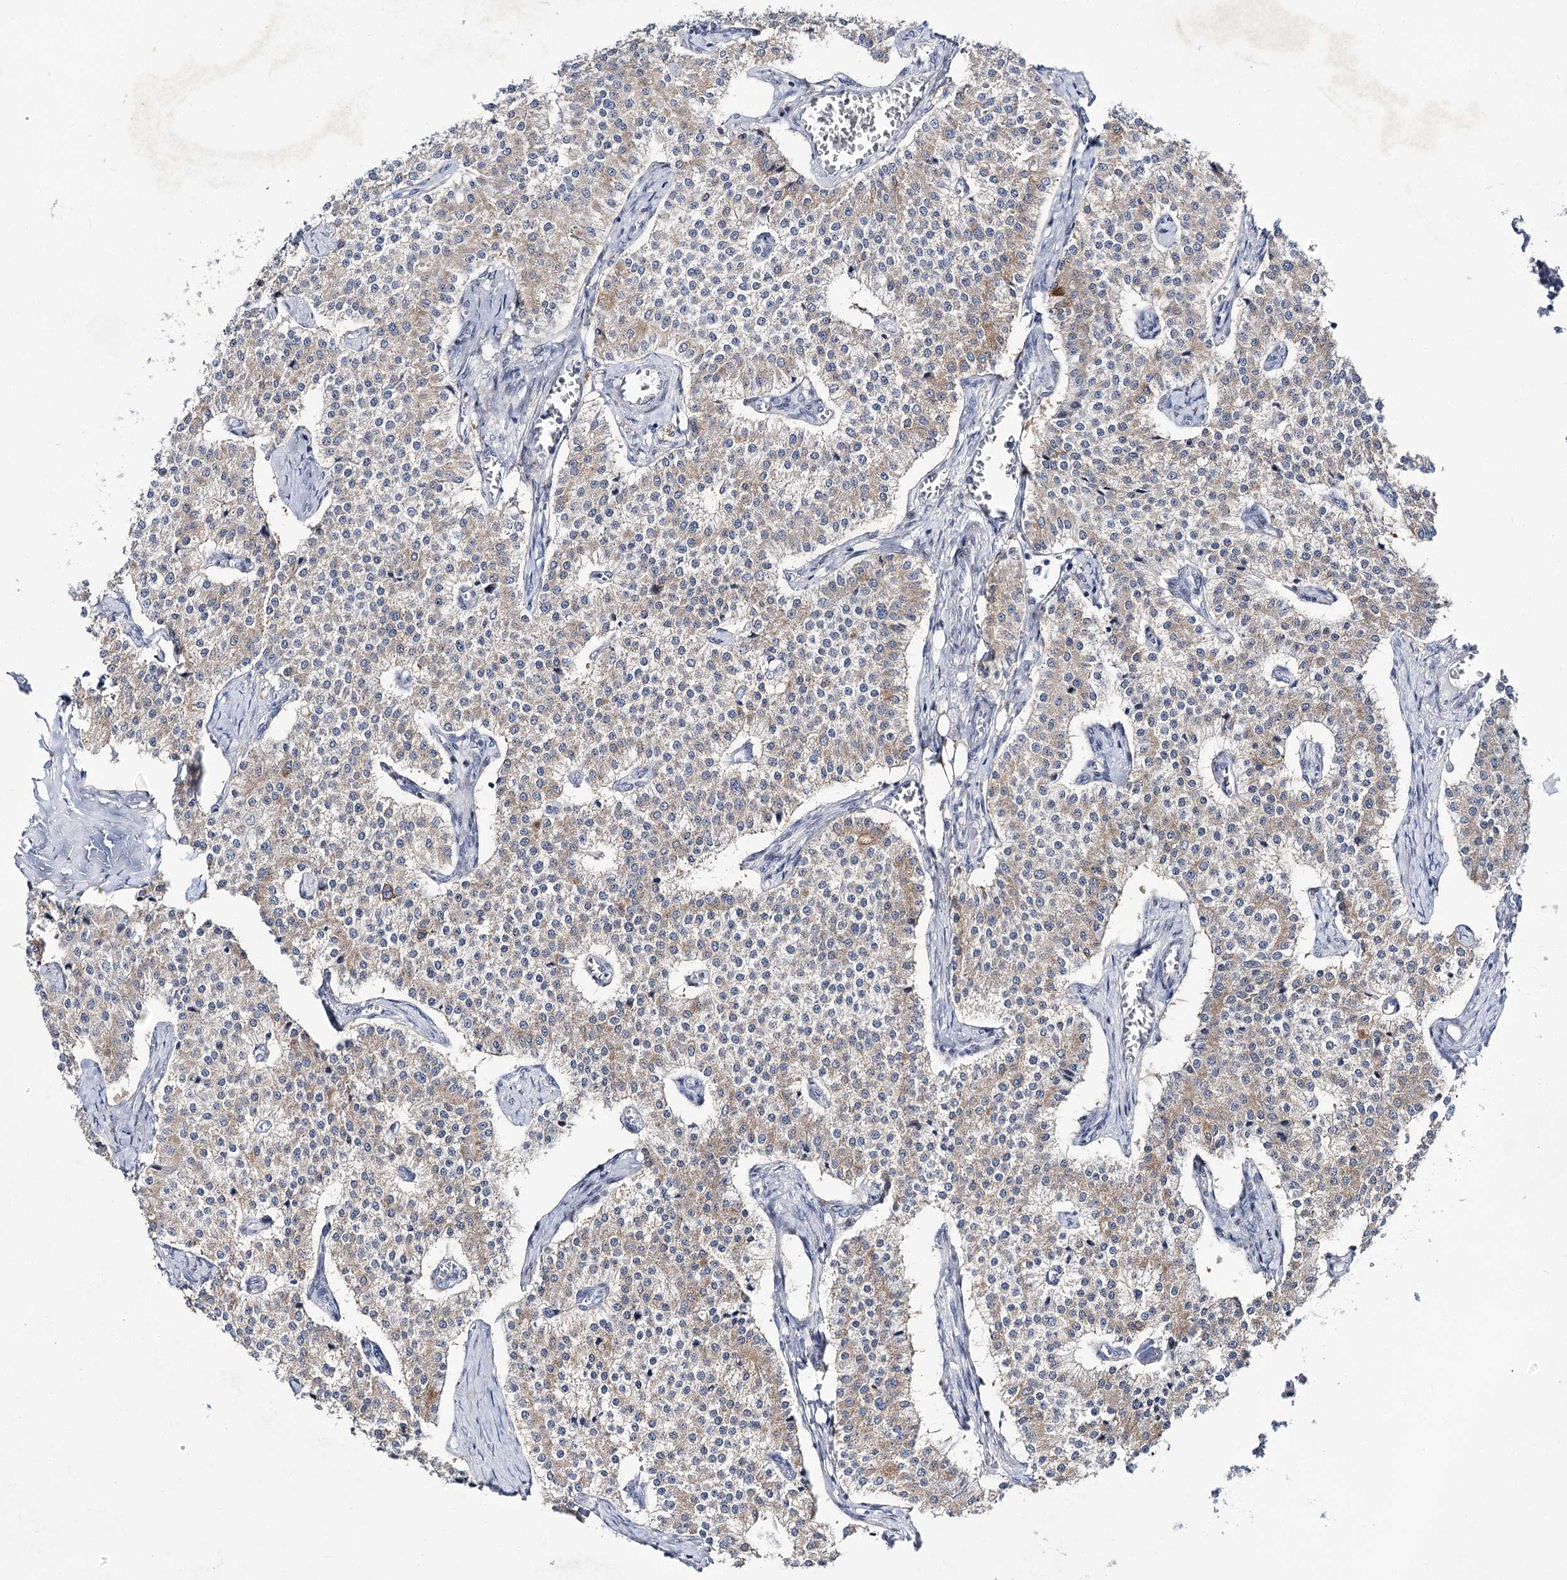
{"staining": {"intensity": "weak", "quantity": "25%-75%", "location": "cytoplasmic/membranous"}, "tissue": "carcinoid", "cell_type": "Tumor cells", "image_type": "cancer", "snomed": [{"axis": "morphology", "description": "Carcinoid, malignant, NOS"}, {"axis": "topography", "description": "Colon"}], "caption": "DAB (3,3'-diaminobenzidine) immunohistochemical staining of malignant carcinoid displays weak cytoplasmic/membranous protein positivity in approximately 25%-75% of tumor cells.", "gene": "UGDH", "patient": {"sex": "female", "age": 52}}